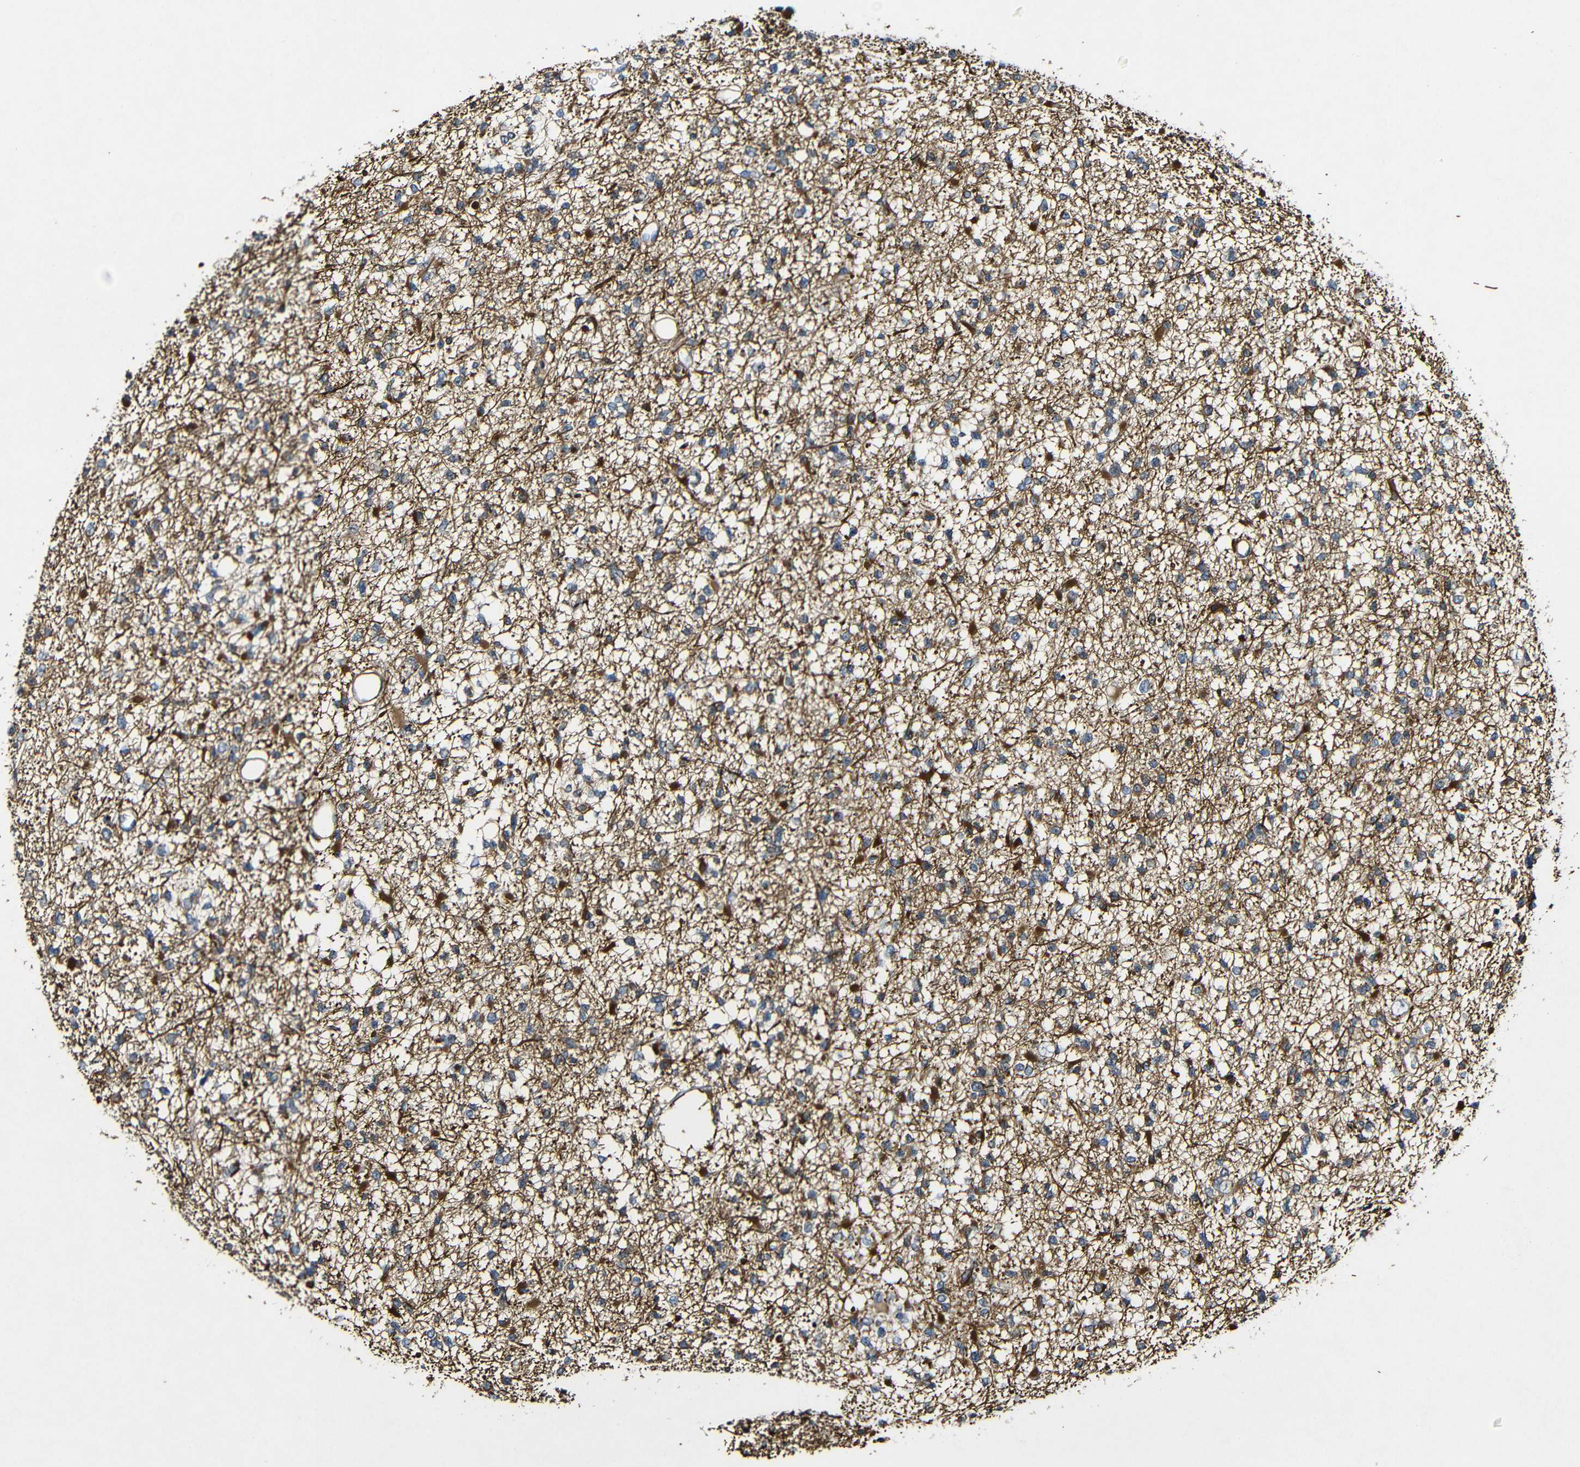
{"staining": {"intensity": "moderate", "quantity": "<25%", "location": "cytoplasmic/membranous"}, "tissue": "glioma", "cell_type": "Tumor cells", "image_type": "cancer", "snomed": [{"axis": "morphology", "description": "Glioma, malignant, Low grade"}, {"axis": "topography", "description": "Brain"}], "caption": "Malignant glioma (low-grade) stained with a protein marker exhibits moderate staining in tumor cells.", "gene": "GSDME", "patient": {"sex": "female", "age": 22}}